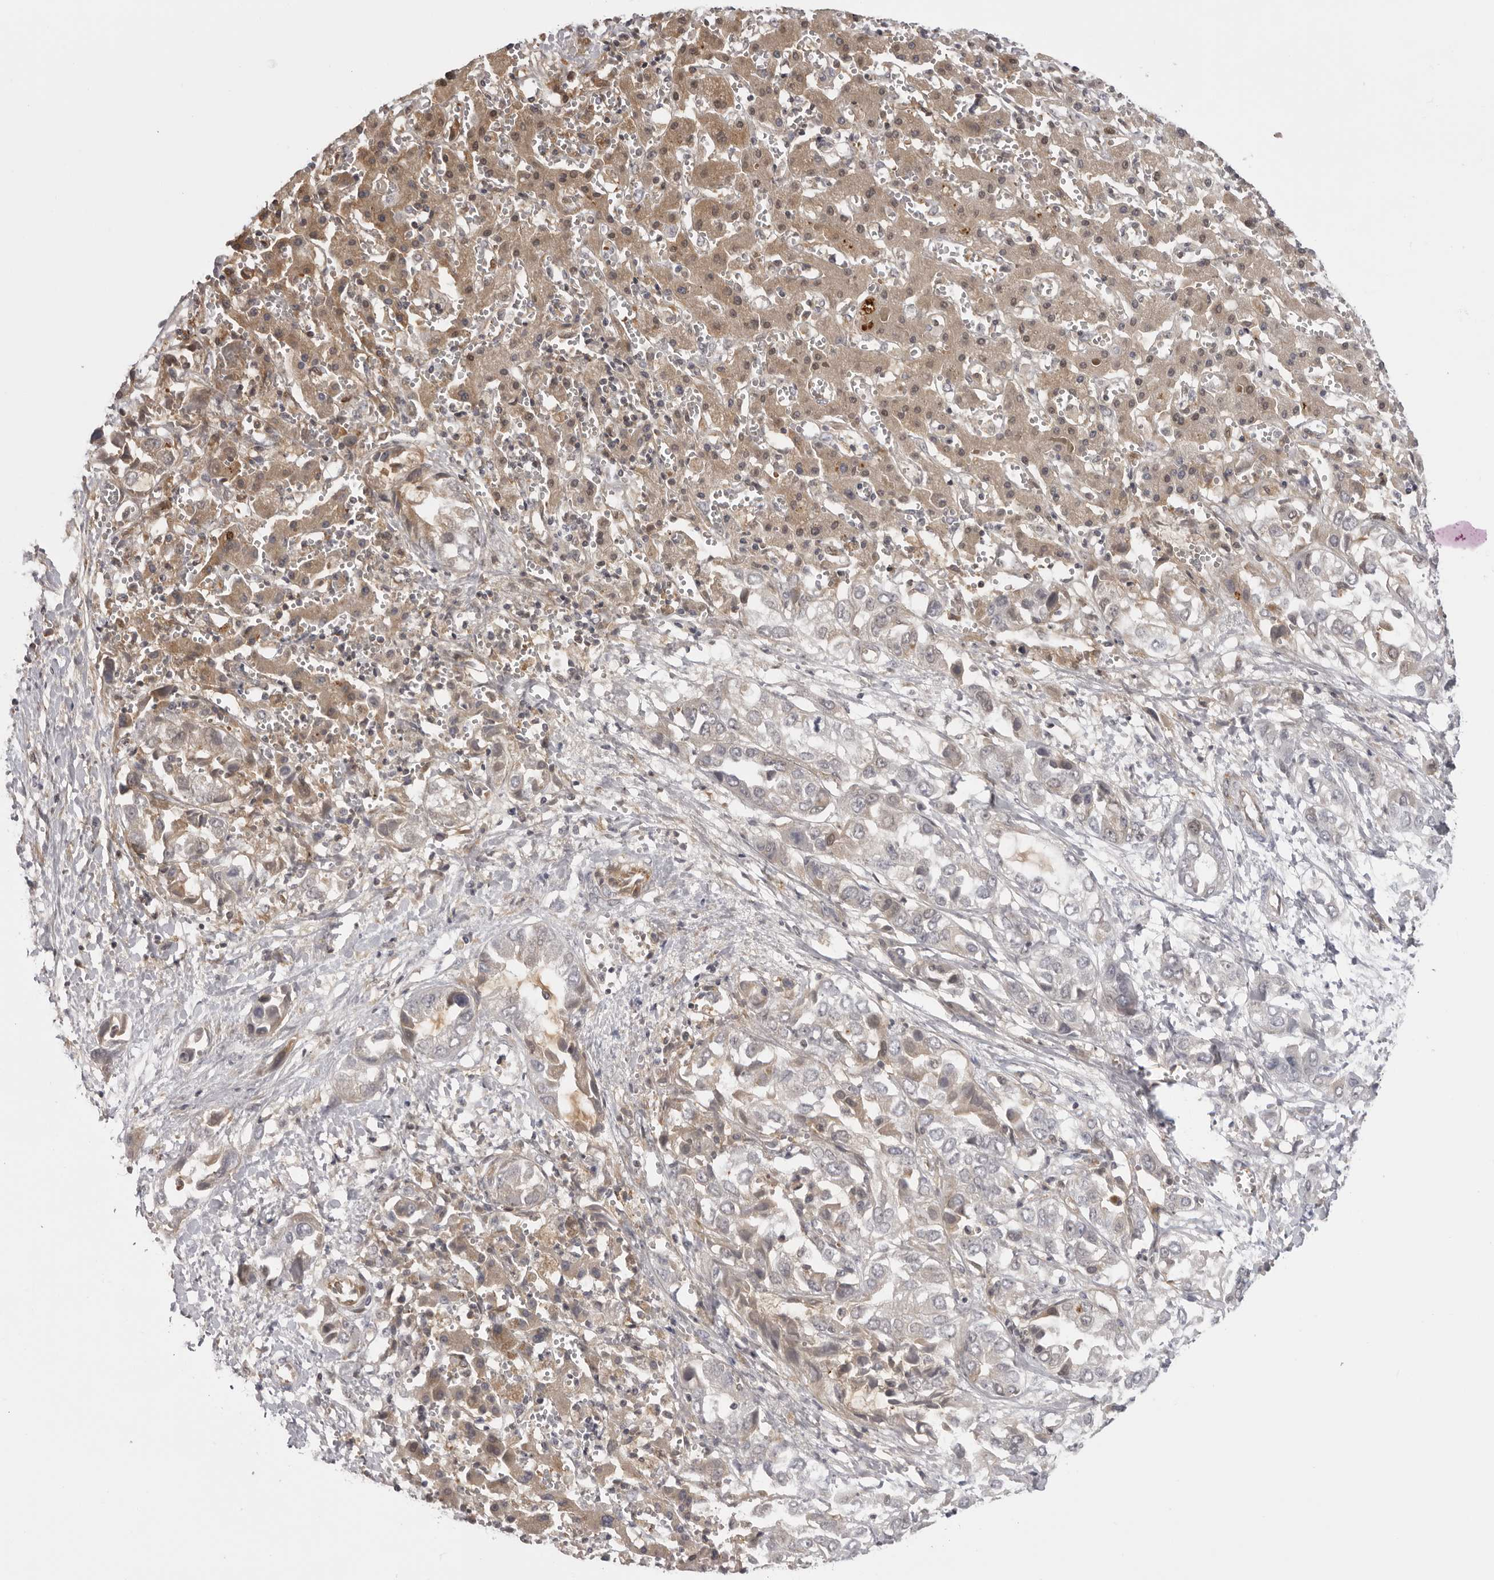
{"staining": {"intensity": "weak", "quantity": "<25%", "location": "cytoplasmic/membranous,nuclear"}, "tissue": "liver cancer", "cell_type": "Tumor cells", "image_type": "cancer", "snomed": [{"axis": "morphology", "description": "Cholangiocarcinoma"}, {"axis": "topography", "description": "Liver"}], "caption": "A high-resolution micrograph shows immunohistochemistry staining of cholangiocarcinoma (liver), which reveals no significant staining in tumor cells.", "gene": "PLEKHF2", "patient": {"sex": "female", "age": 52}}